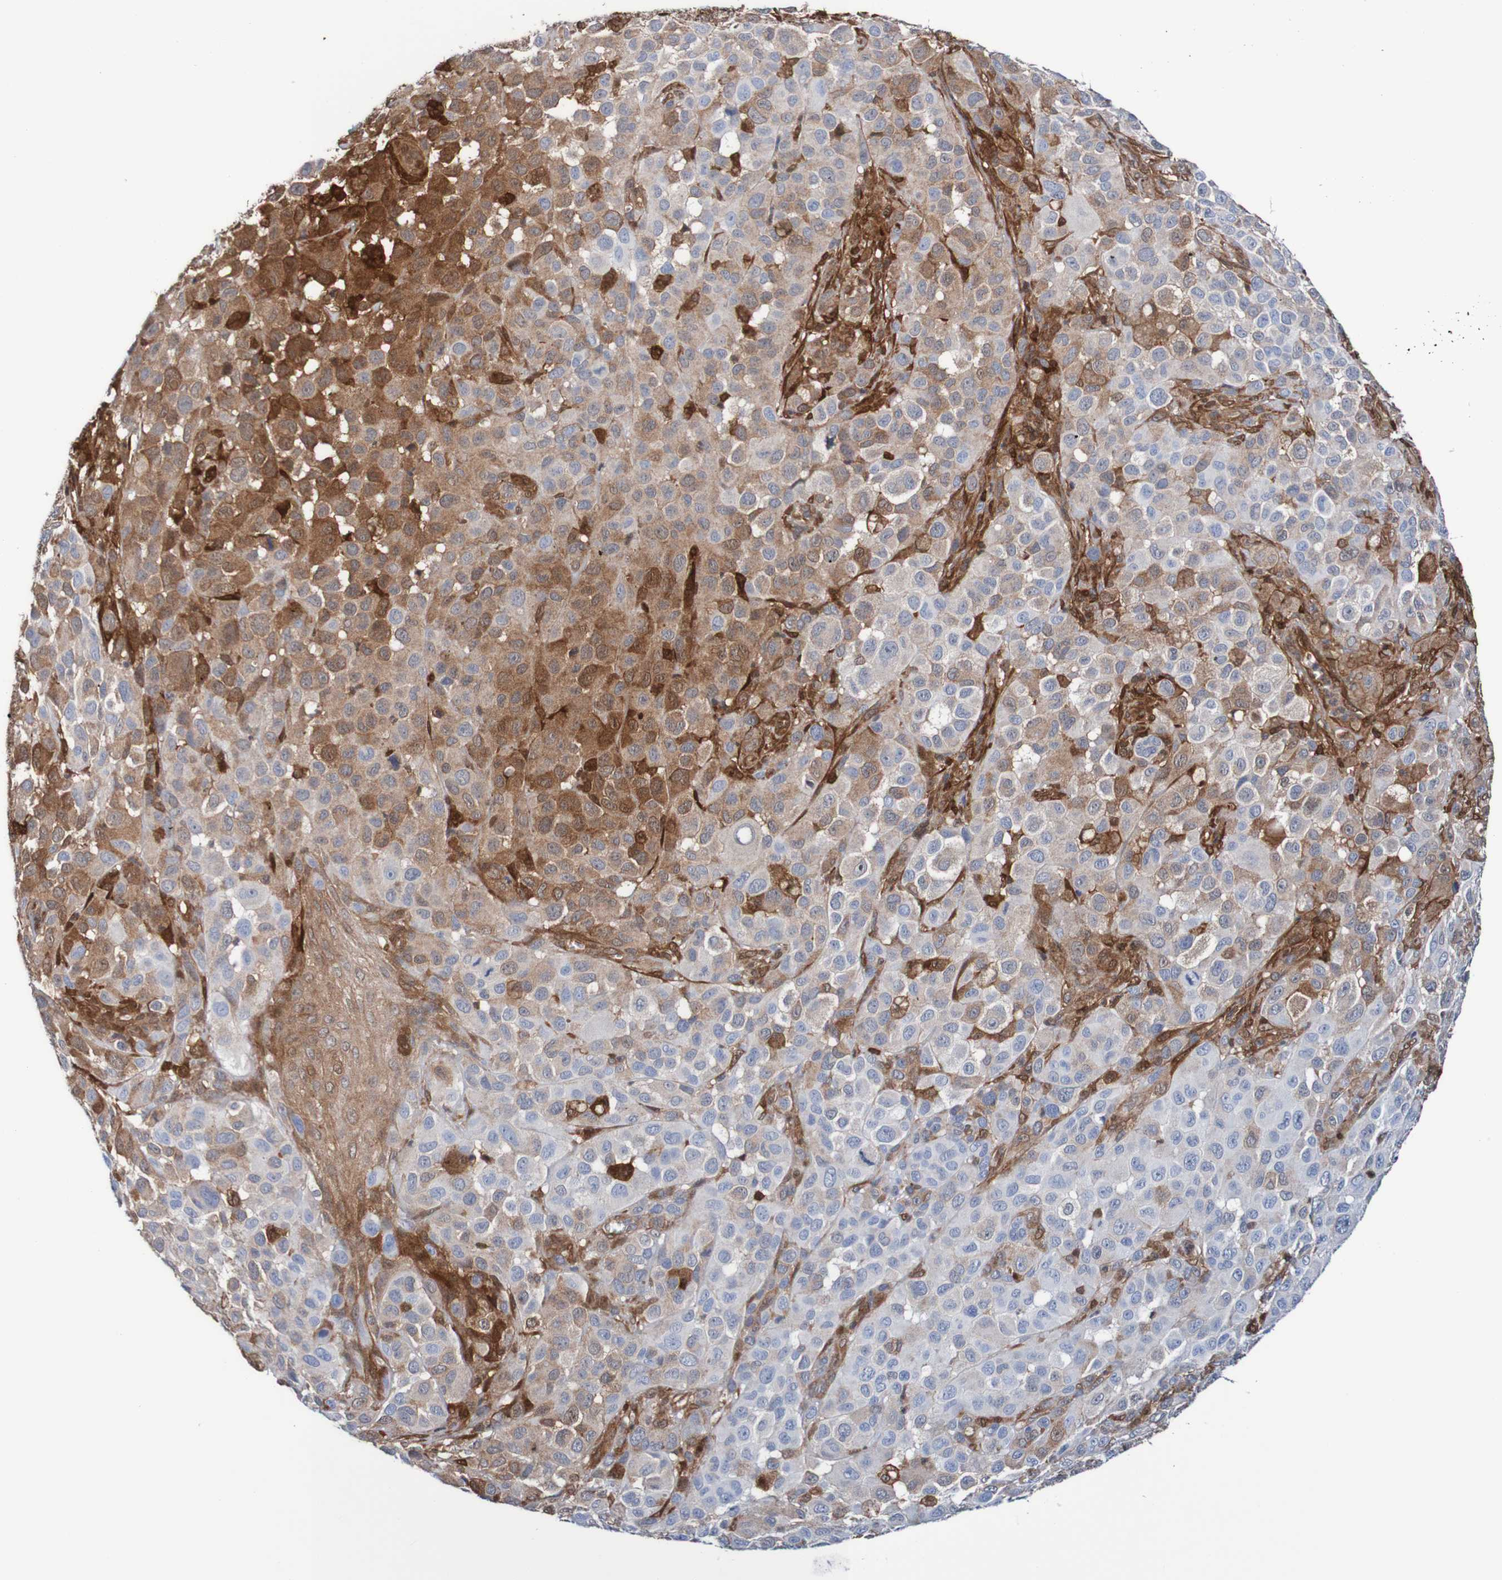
{"staining": {"intensity": "moderate", "quantity": "25%-75%", "location": "cytoplasmic/membranous"}, "tissue": "melanoma", "cell_type": "Tumor cells", "image_type": "cancer", "snomed": [{"axis": "morphology", "description": "Malignant melanoma, NOS"}, {"axis": "topography", "description": "Skin"}], "caption": "Immunohistochemistry (IHC) of melanoma shows medium levels of moderate cytoplasmic/membranous staining in approximately 25%-75% of tumor cells.", "gene": "RIGI", "patient": {"sex": "male", "age": 96}}